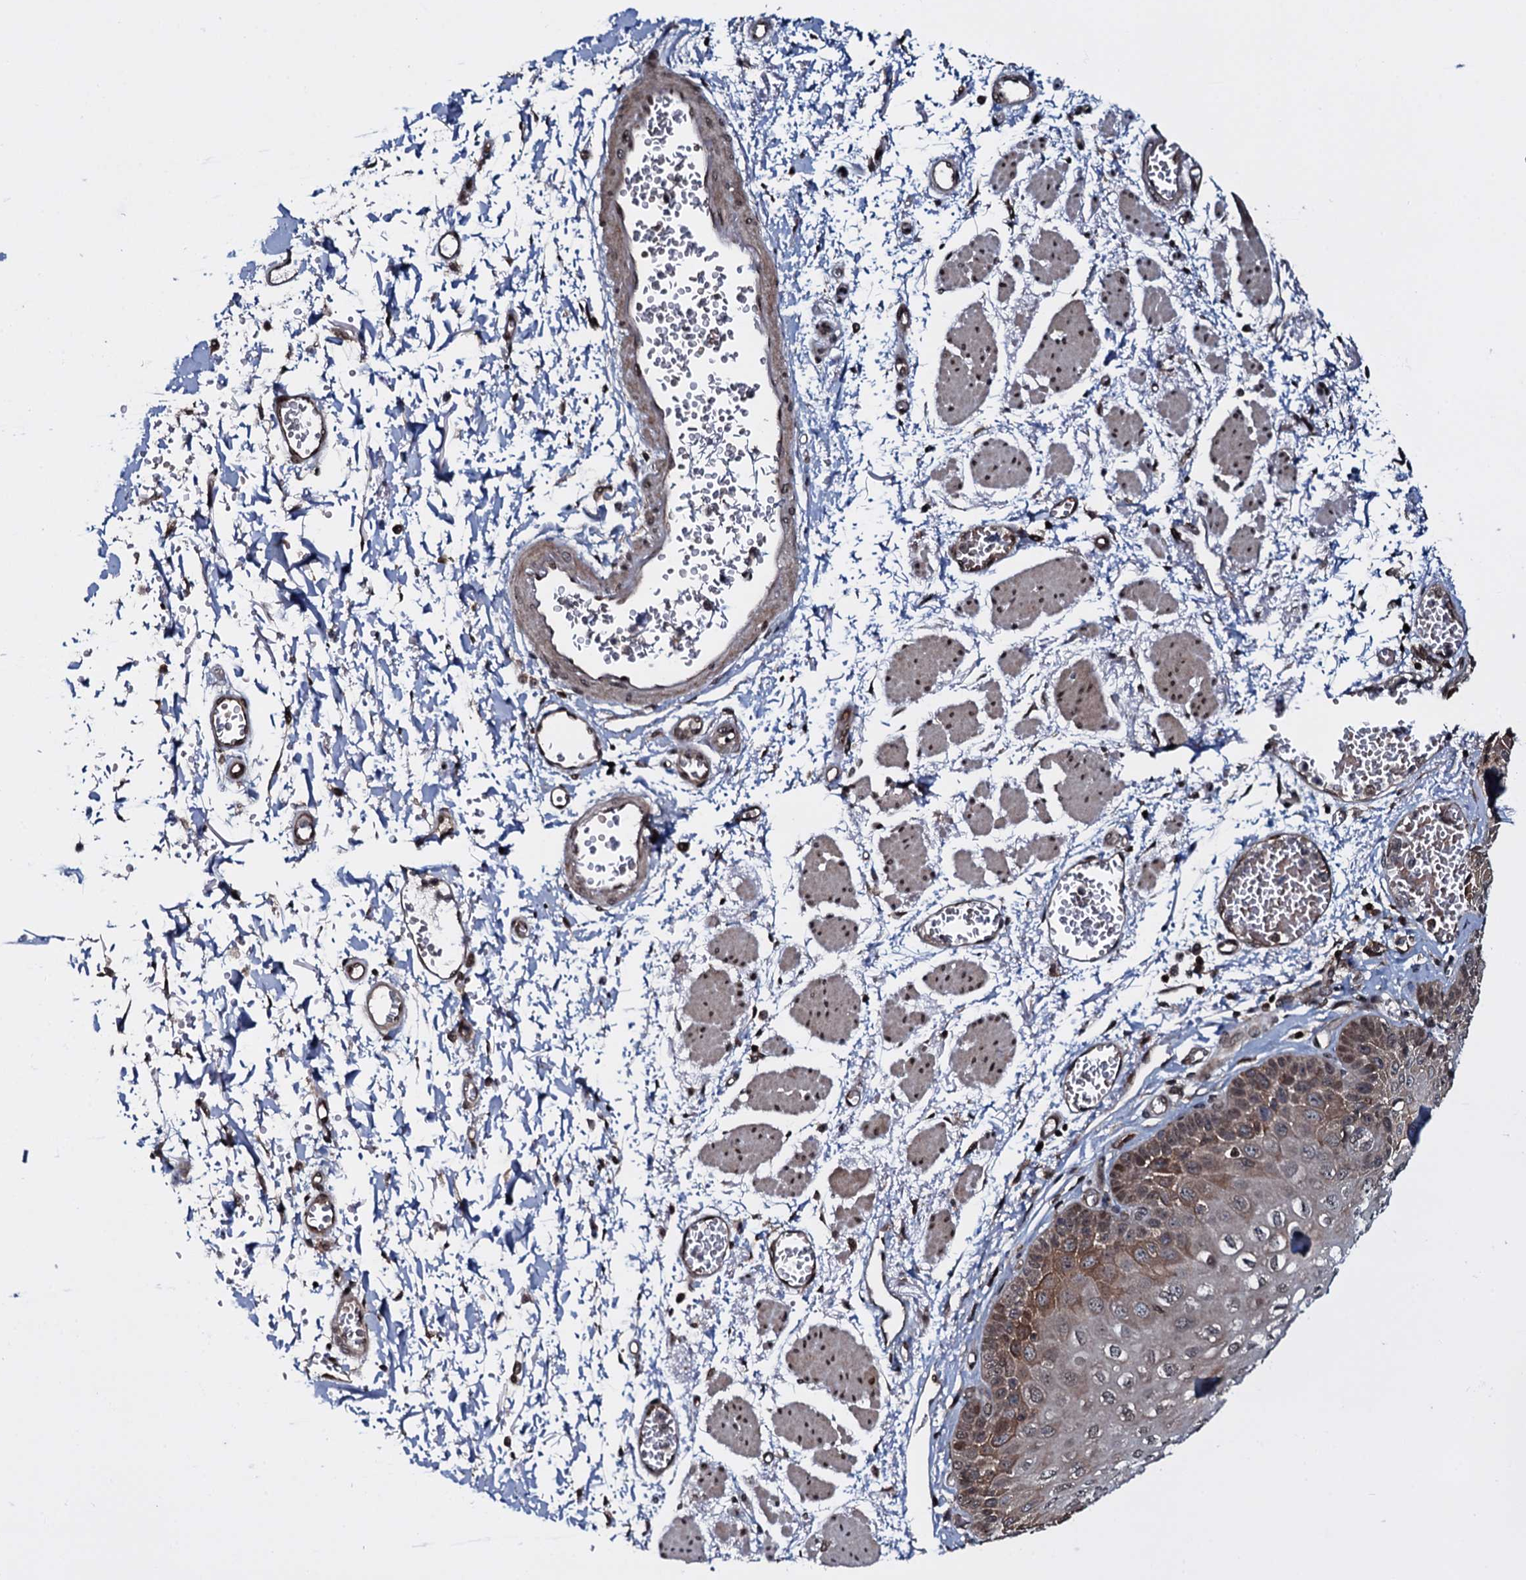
{"staining": {"intensity": "moderate", "quantity": "25%-75%", "location": "cytoplasmic/membranous"}, "tissue": "esophagus", "cell_type": "Squamous epithelial cells", "image_type": "normal", "snomed": [{"axis": "morphology", "description": "Normal tissue, NOS"}, {"axis": "topography", "description": "Esophagus"}], "caption": "Approximately 25%-75% of squamous epithelial cells in benign esophagus reveal moderate cytoplasmic/membranous protein positivity as visualized by brown immunohistochemical staining.", "gene": "HDDC3", "patient": {"sex": "male", "age": 81}}